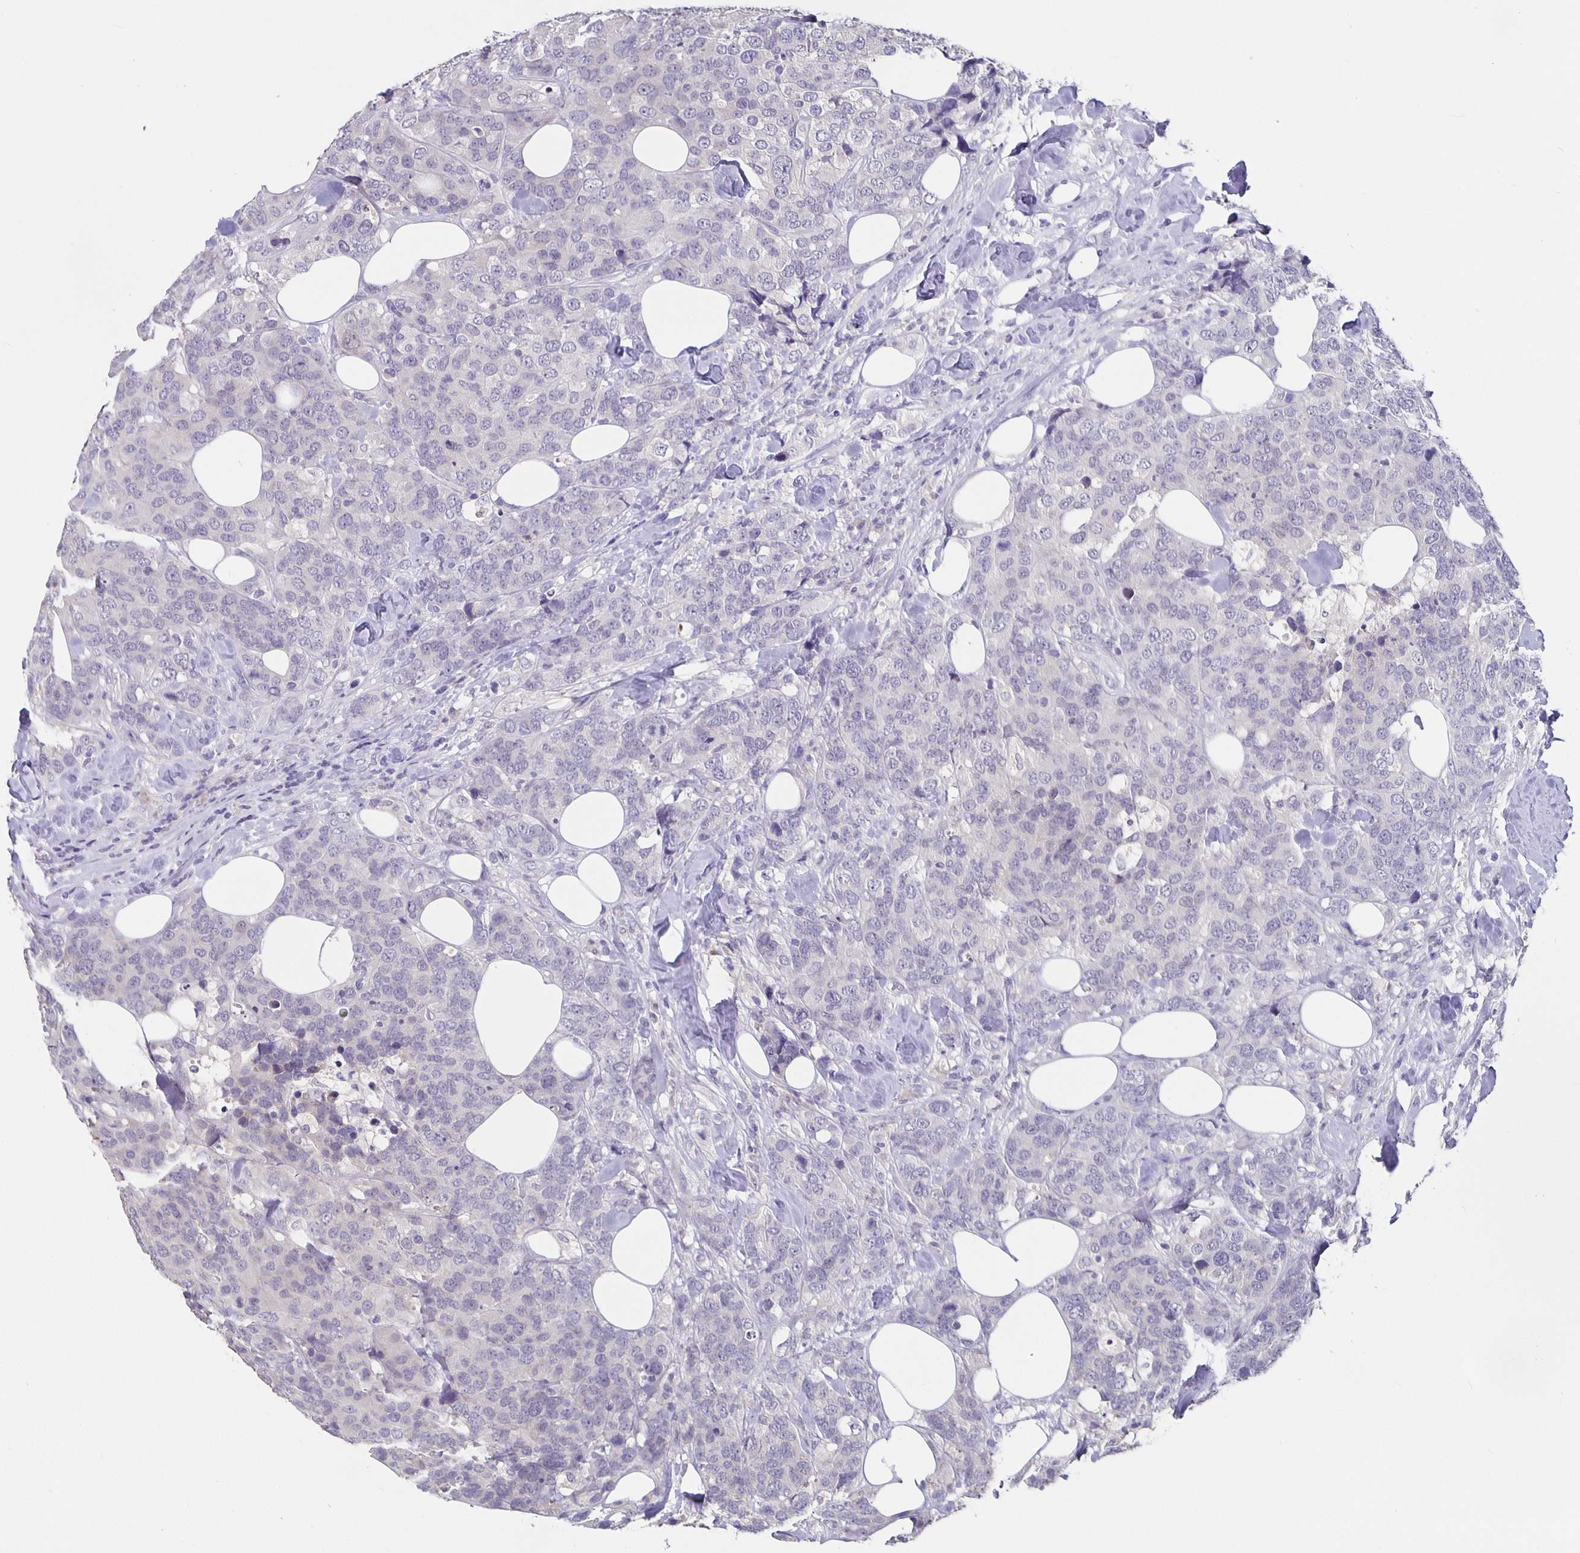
{"staining": {"intensity": "negative", "quantity": "none", "location": "none"}, "tissue": "breast cancer", "cell_type": "Tumor cells", "image_type": "cancer", "snomed": [{"axis": "morphology", "description": "Lobular carcinoma"}, {"axis": "topography", "description": "Breast"}], "caption": "Human breast cancer stained for a protein using immunohistochemistry displays no positivity in tumor cells.", "gene": "GPX4", "patient": {"sex": "female", "age": 59}}